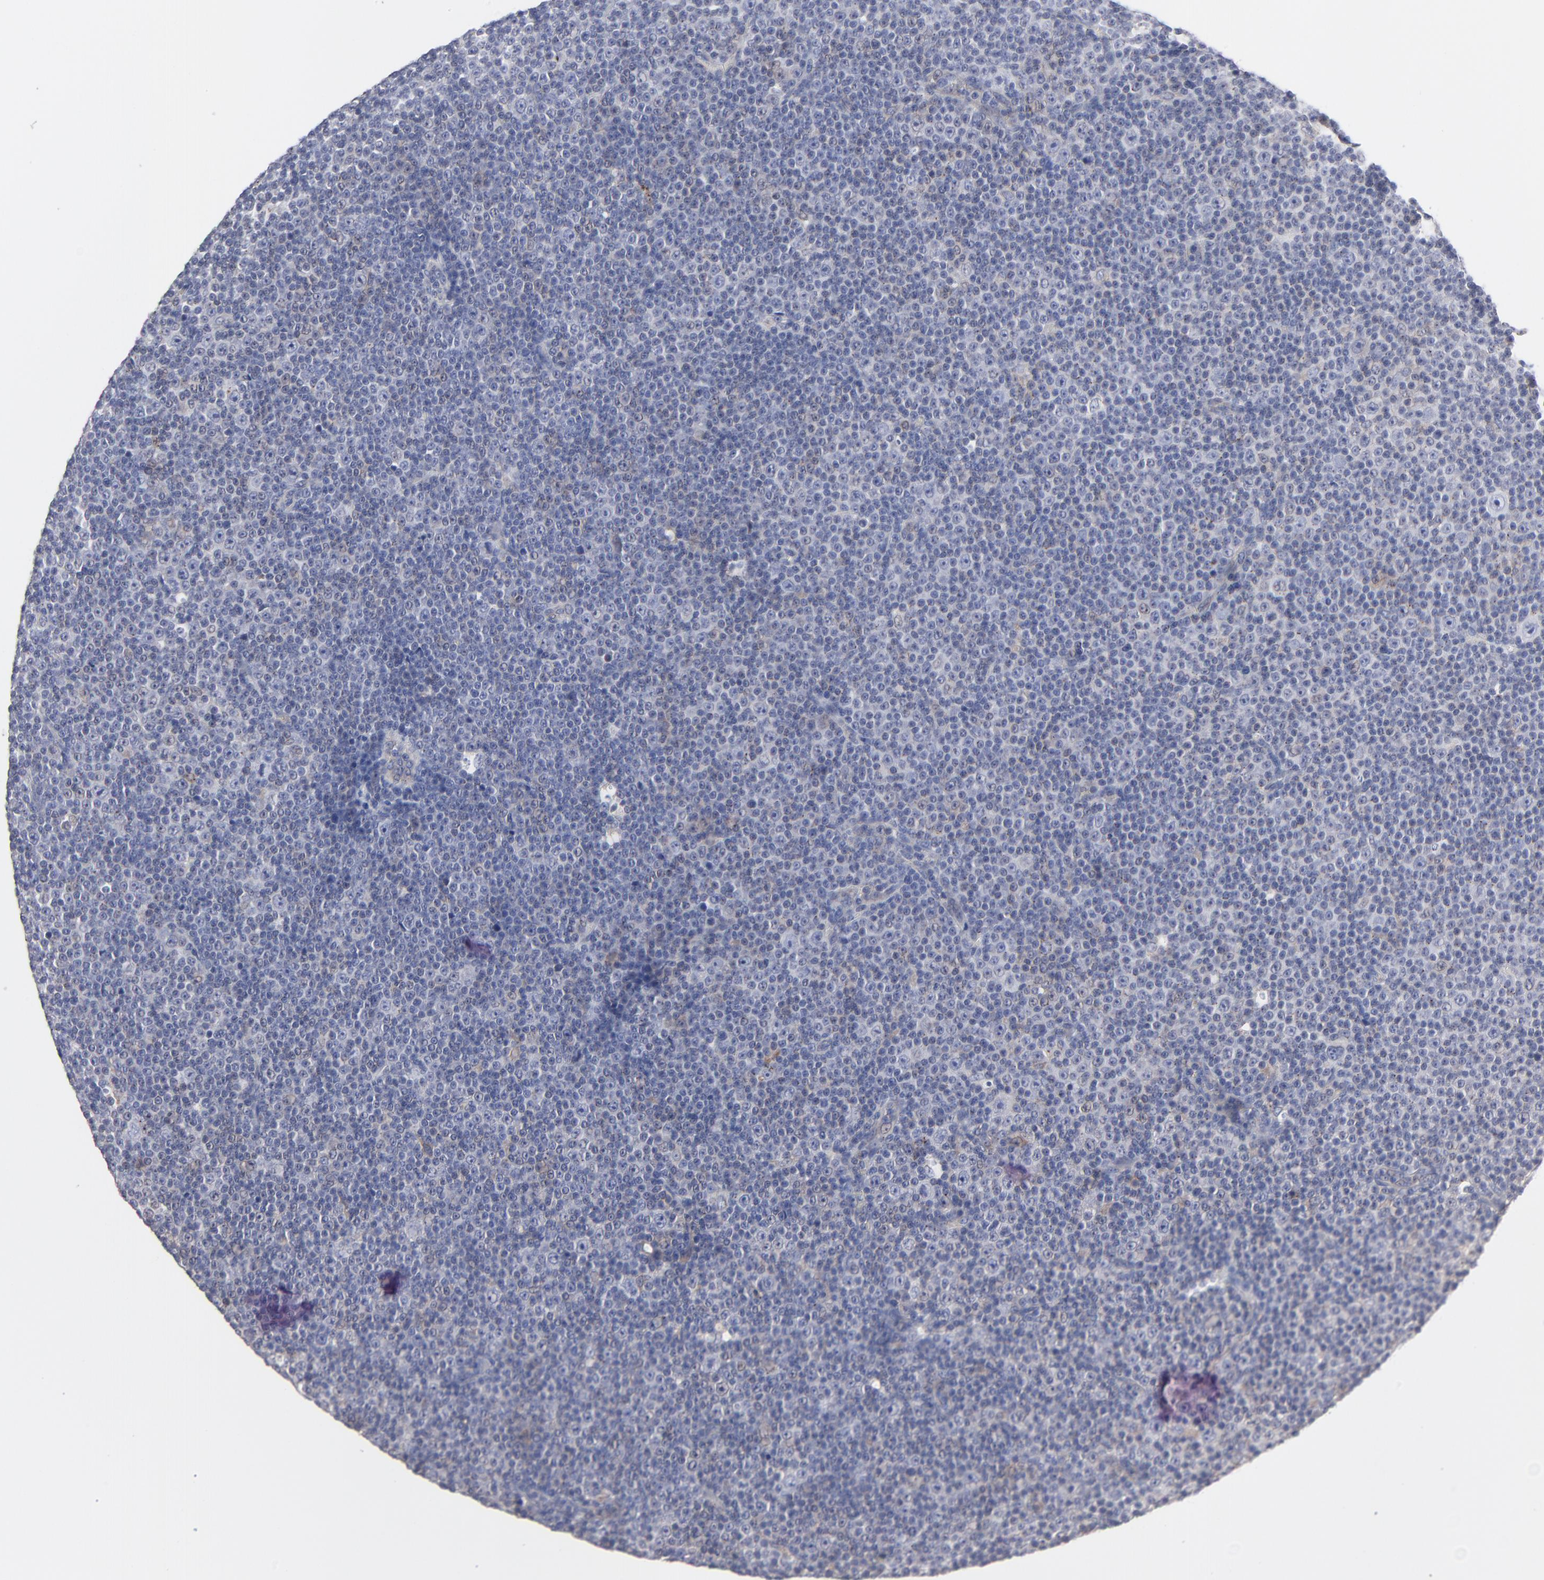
{"staining": {"intensity": "negative", "quantity": "none", "location": "none"}, "tissue": "lymphoma", "cell_type": "Tumor cells", "image_type": "cancer", "snomed": [{"axis": "morphology", "description": "Malignant lymphoma, non-Hodgkin's type, Low grade"}, {"axis": "topography", "description": "Lymph node"}], "caption": "Micrograph shows no protein positivity in tumor cells of lymphoma tissue.", "gene": "TRIM22", "patient": {"sex": "female", "age": 67}}